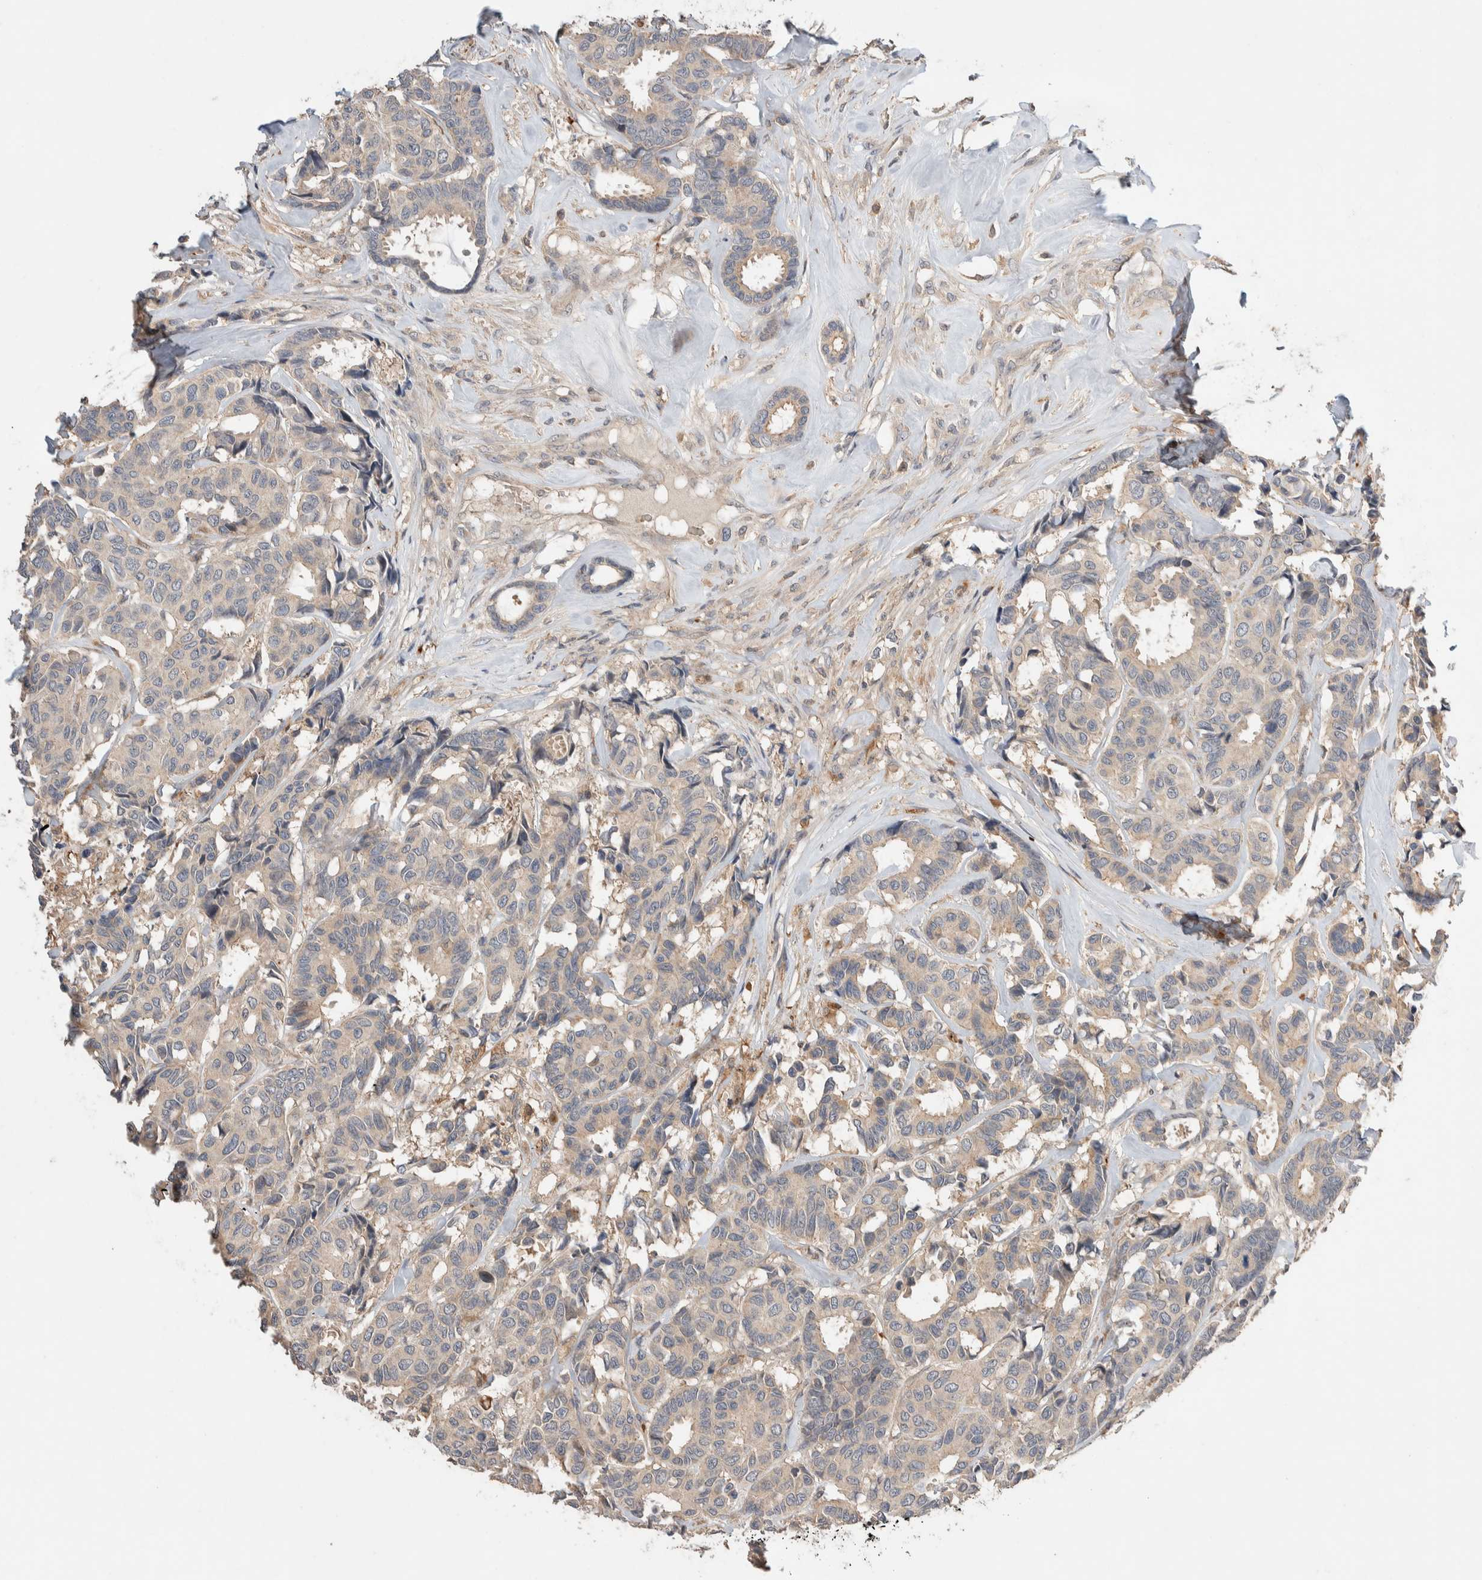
{"staining": {"intensity": "weak", "quantity": "<25%", "location": "cytoplasmic/membranous"}, "tissue": "breast cancer", "cell_type": "Tumor cells", "image_type": "cancer", "snomed": [{"axis": "morphology", "description": "Duct carcinoma"}, {"axis": "topography", "description": "Breast"}], "caption": "DAB (3,3'-diaminobenzidine) immunohistochemical staining of breast intraductal carcinoma displays no significant expression in tumor cells. (IHC, brightfield microscopy, high magnification).", "gene": "WDR91", "patient": {"sex": "female", "age": 87}}